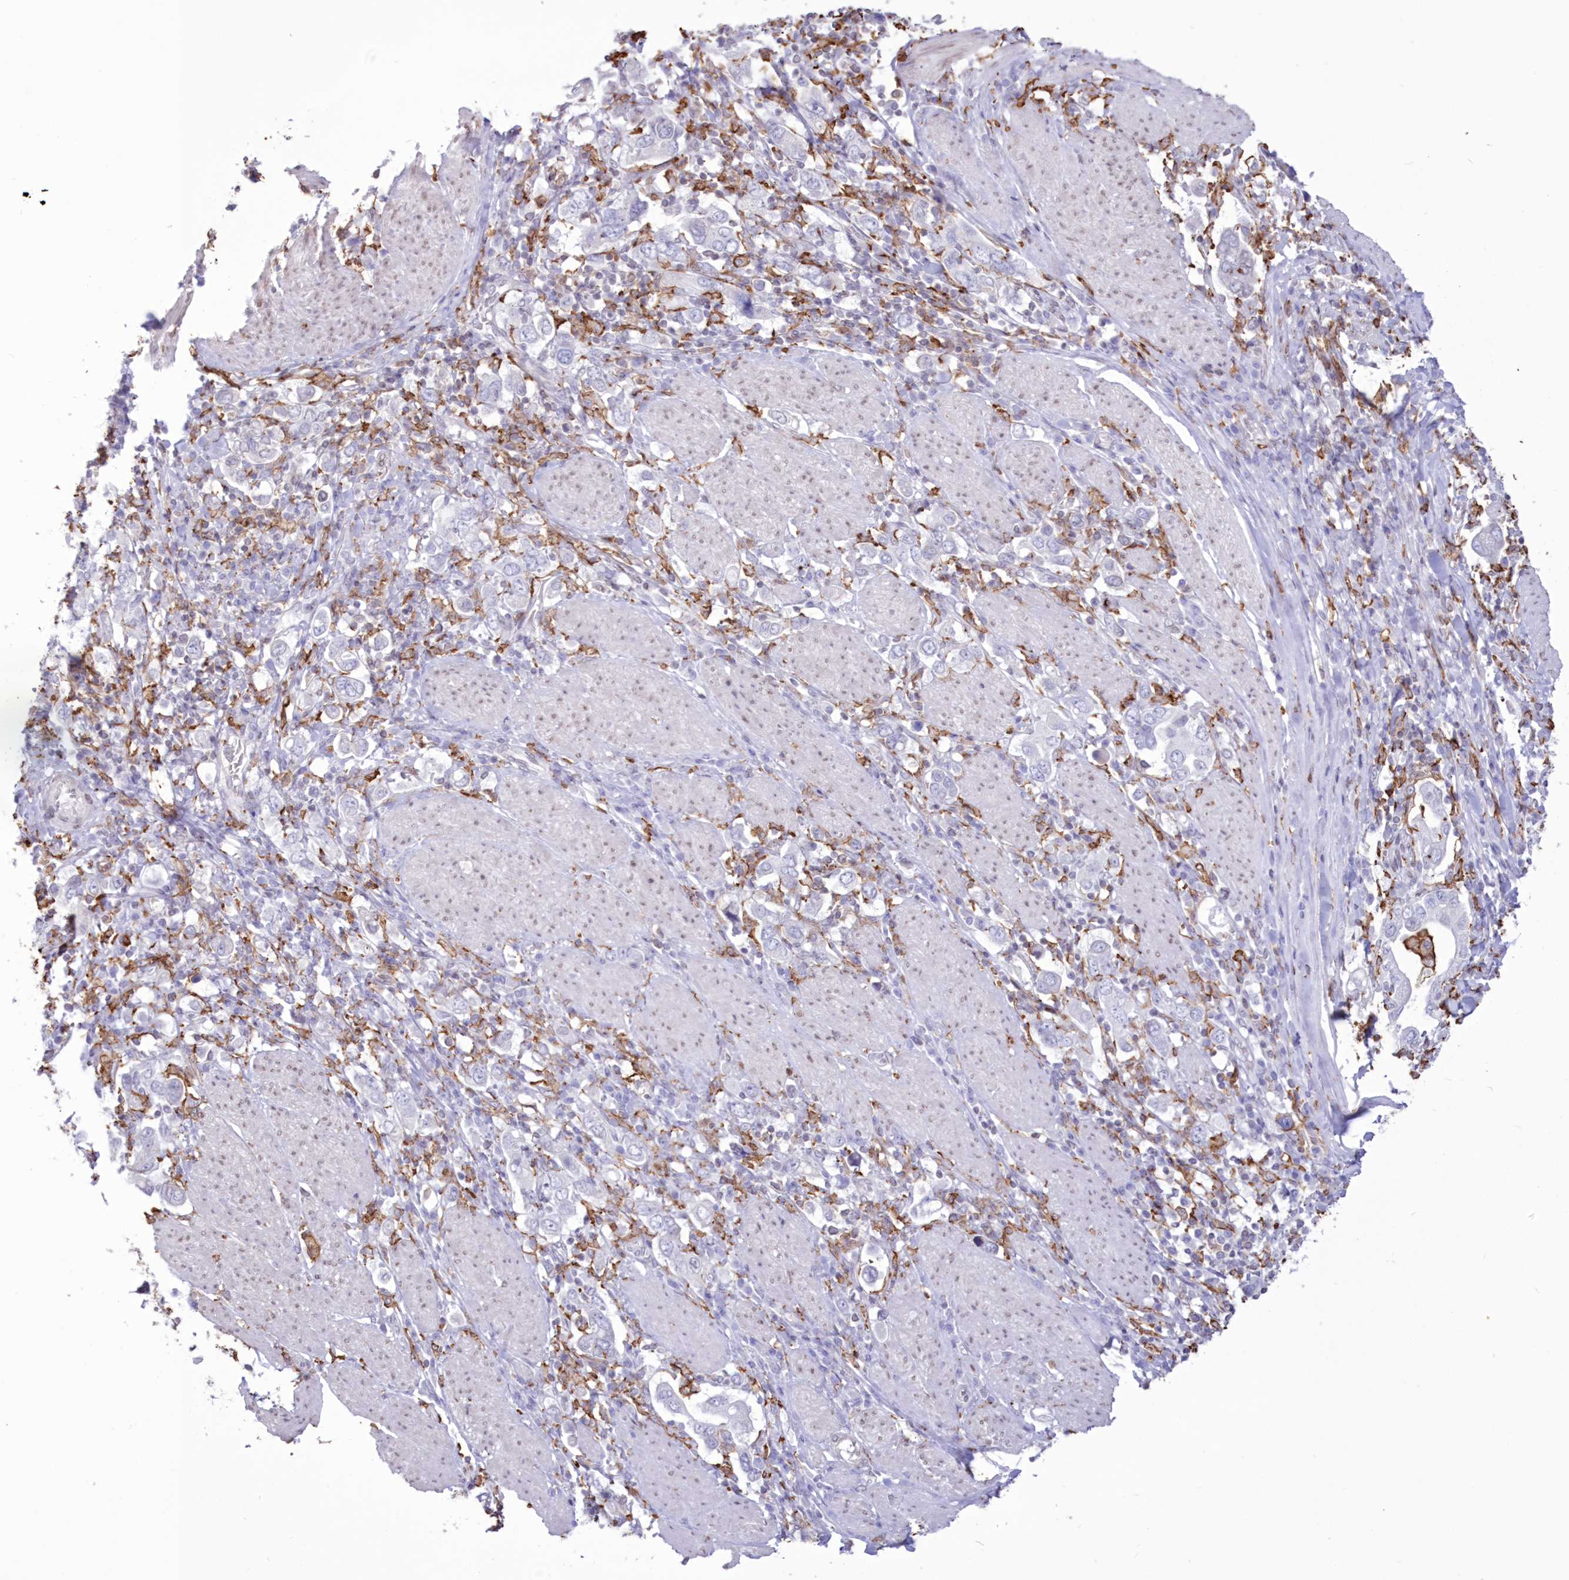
{"staining": {"intensity": "negative", "quantity": "none", "location": "none"}, "tissue": "stomach cancer", "cell_type": "Tumor cells", "image_type": "cancer", "snomed": [{"axis": "morphology", "description": "Adenocarcinoma, NOS"}, {"axis": "topography", "description": "Stomach, upper"}], "caption": "Tumor cells are negative for protein expression in human stomach cancer.", "gene": "C11orf1", "patient": {"sex": "male", "age": 62}}